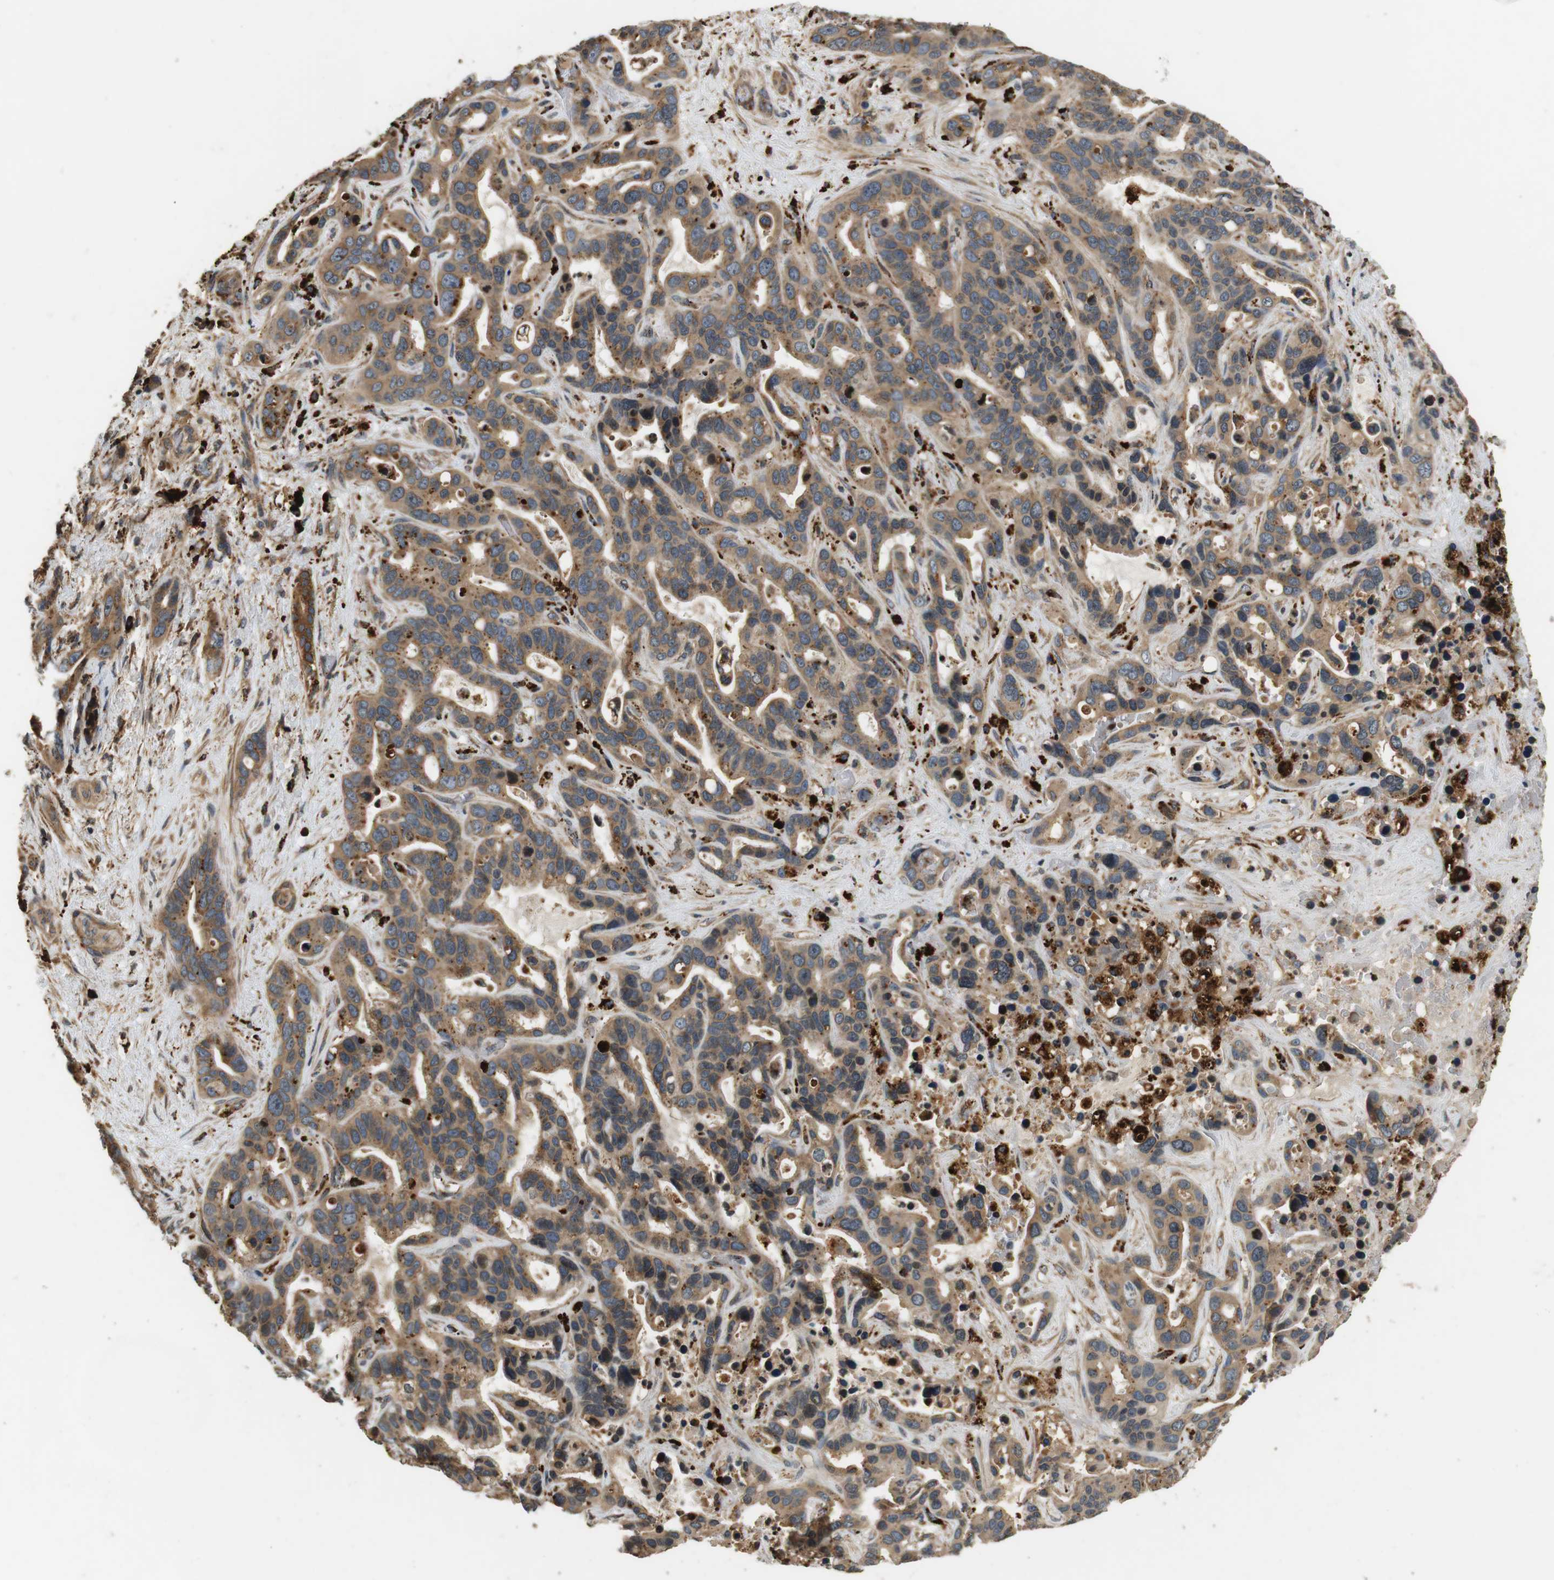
{"staining": {"intensity": "moderate", "quantity": ">75%", "location": "cytoplasmic/membranous"}, "tissue": "liver cancer", "cell_type": "Tumor cells", "image_type": "cancer", "snomed": [{"axis": "morphology", "description": "Cholangiocarcinoma"}, {"axis": "topography", "description": "Liver"}], "caption": "Immunohistochemistry (DAB (3,3'-diaminobenzidine)) staining of liver cancer exhibits moderate cytoplasmic/membranous protein positivity in about >75% of tumor cells.", "gene": "TXNRD1", "patient": {"sex": "female", "age": 65}}